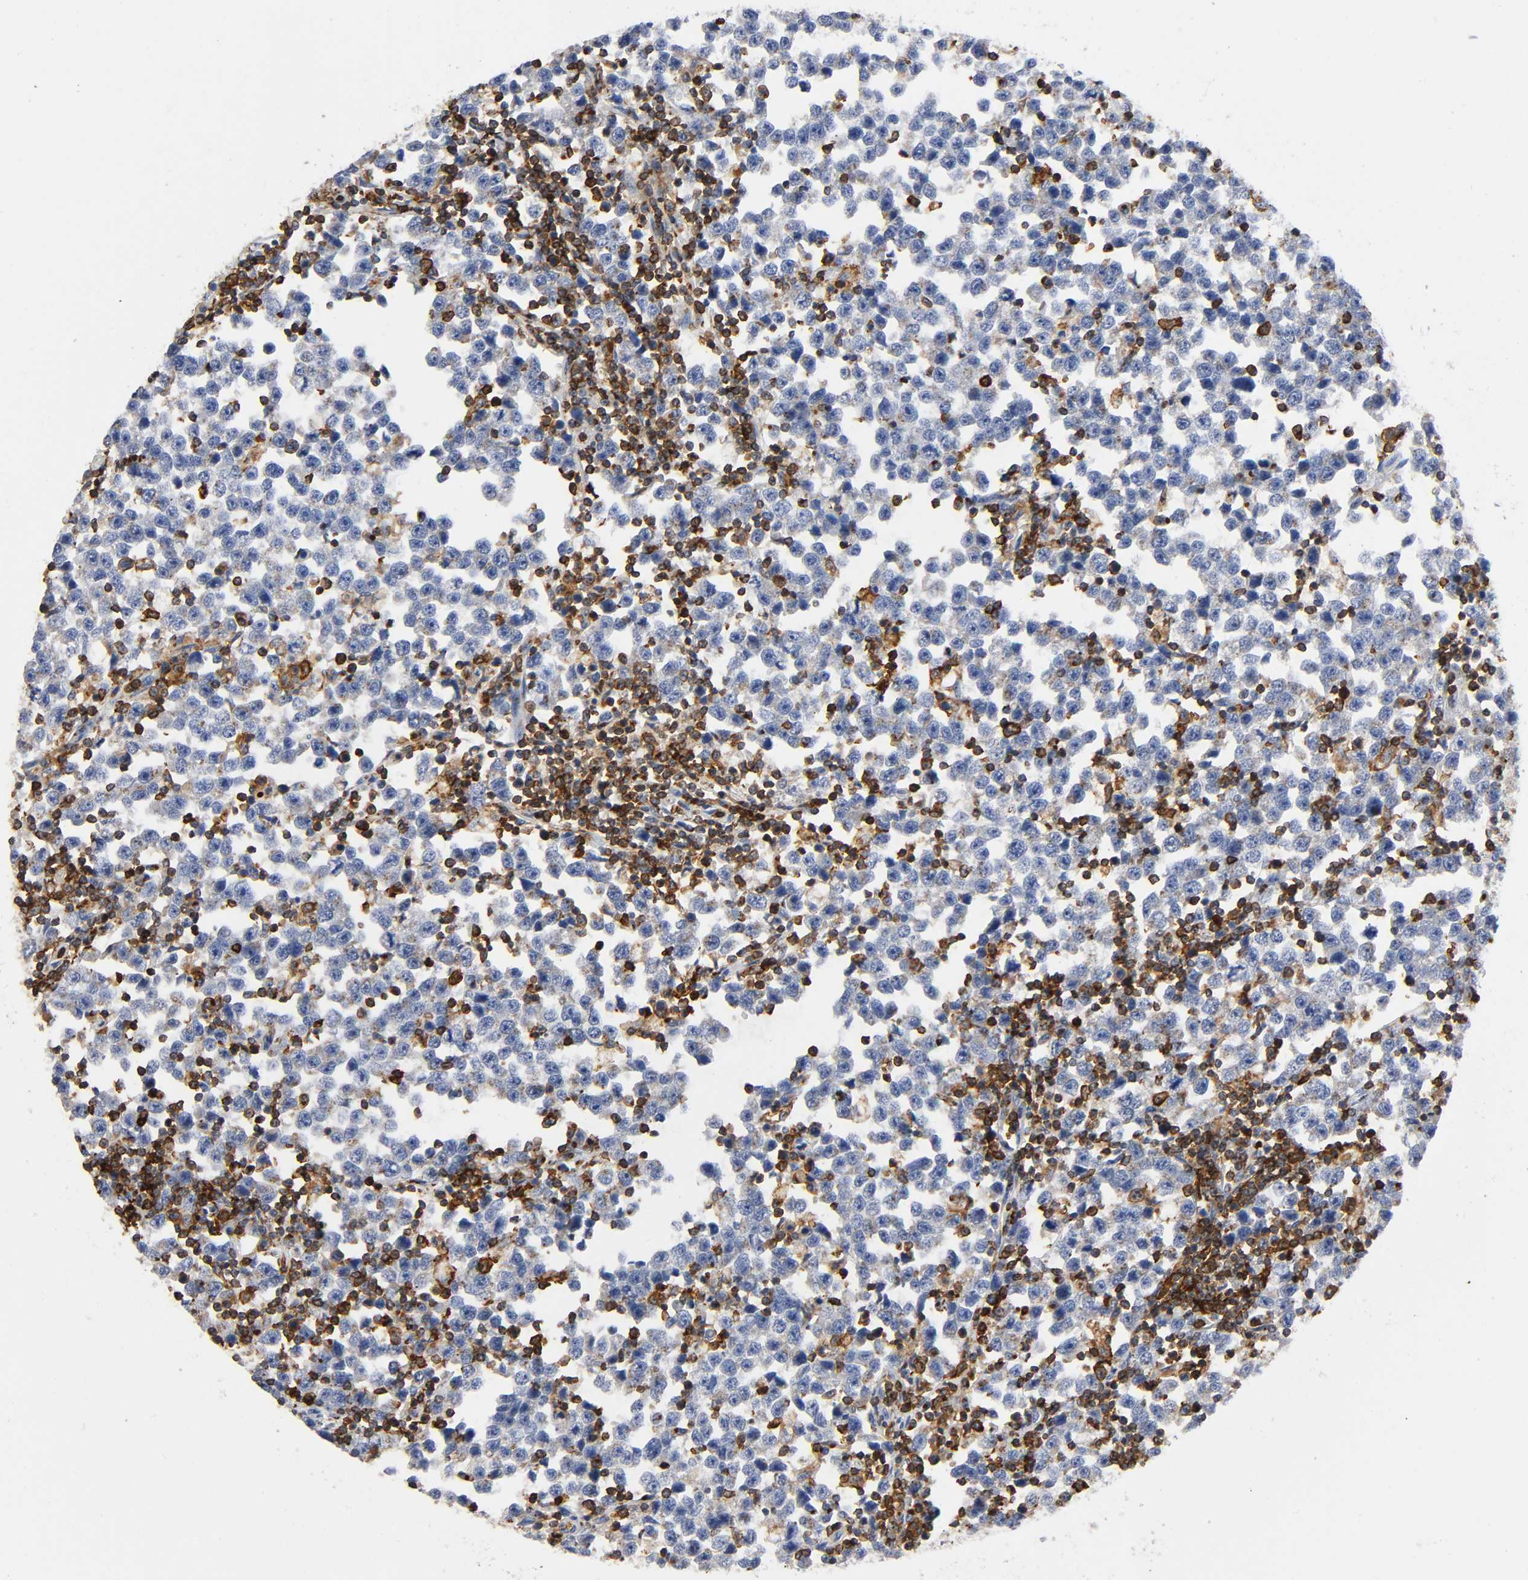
{"staining": {"intensity": "moderate", "quantity": ">75%", "location": "cytoplasmic/membranous"}, "tissue": "testis cancer", "cell_type": "Tumor cells", "image_type": "cancer", "snomed": [{"axis": "morphology", "description": "Seminoma, NOS"}, {"axis": "topography", "description": "Testis"}], "caption": "Immunohistochemistry photomicrograph of testis cancer (seminoma) stained for a protein (brown), which displays medium levels of moderate cytoplasmic/membranous expression in approximately >75% of tumor cells.", "gene": "CAPN10", "patient": {"sex": "male", "age": 43}}